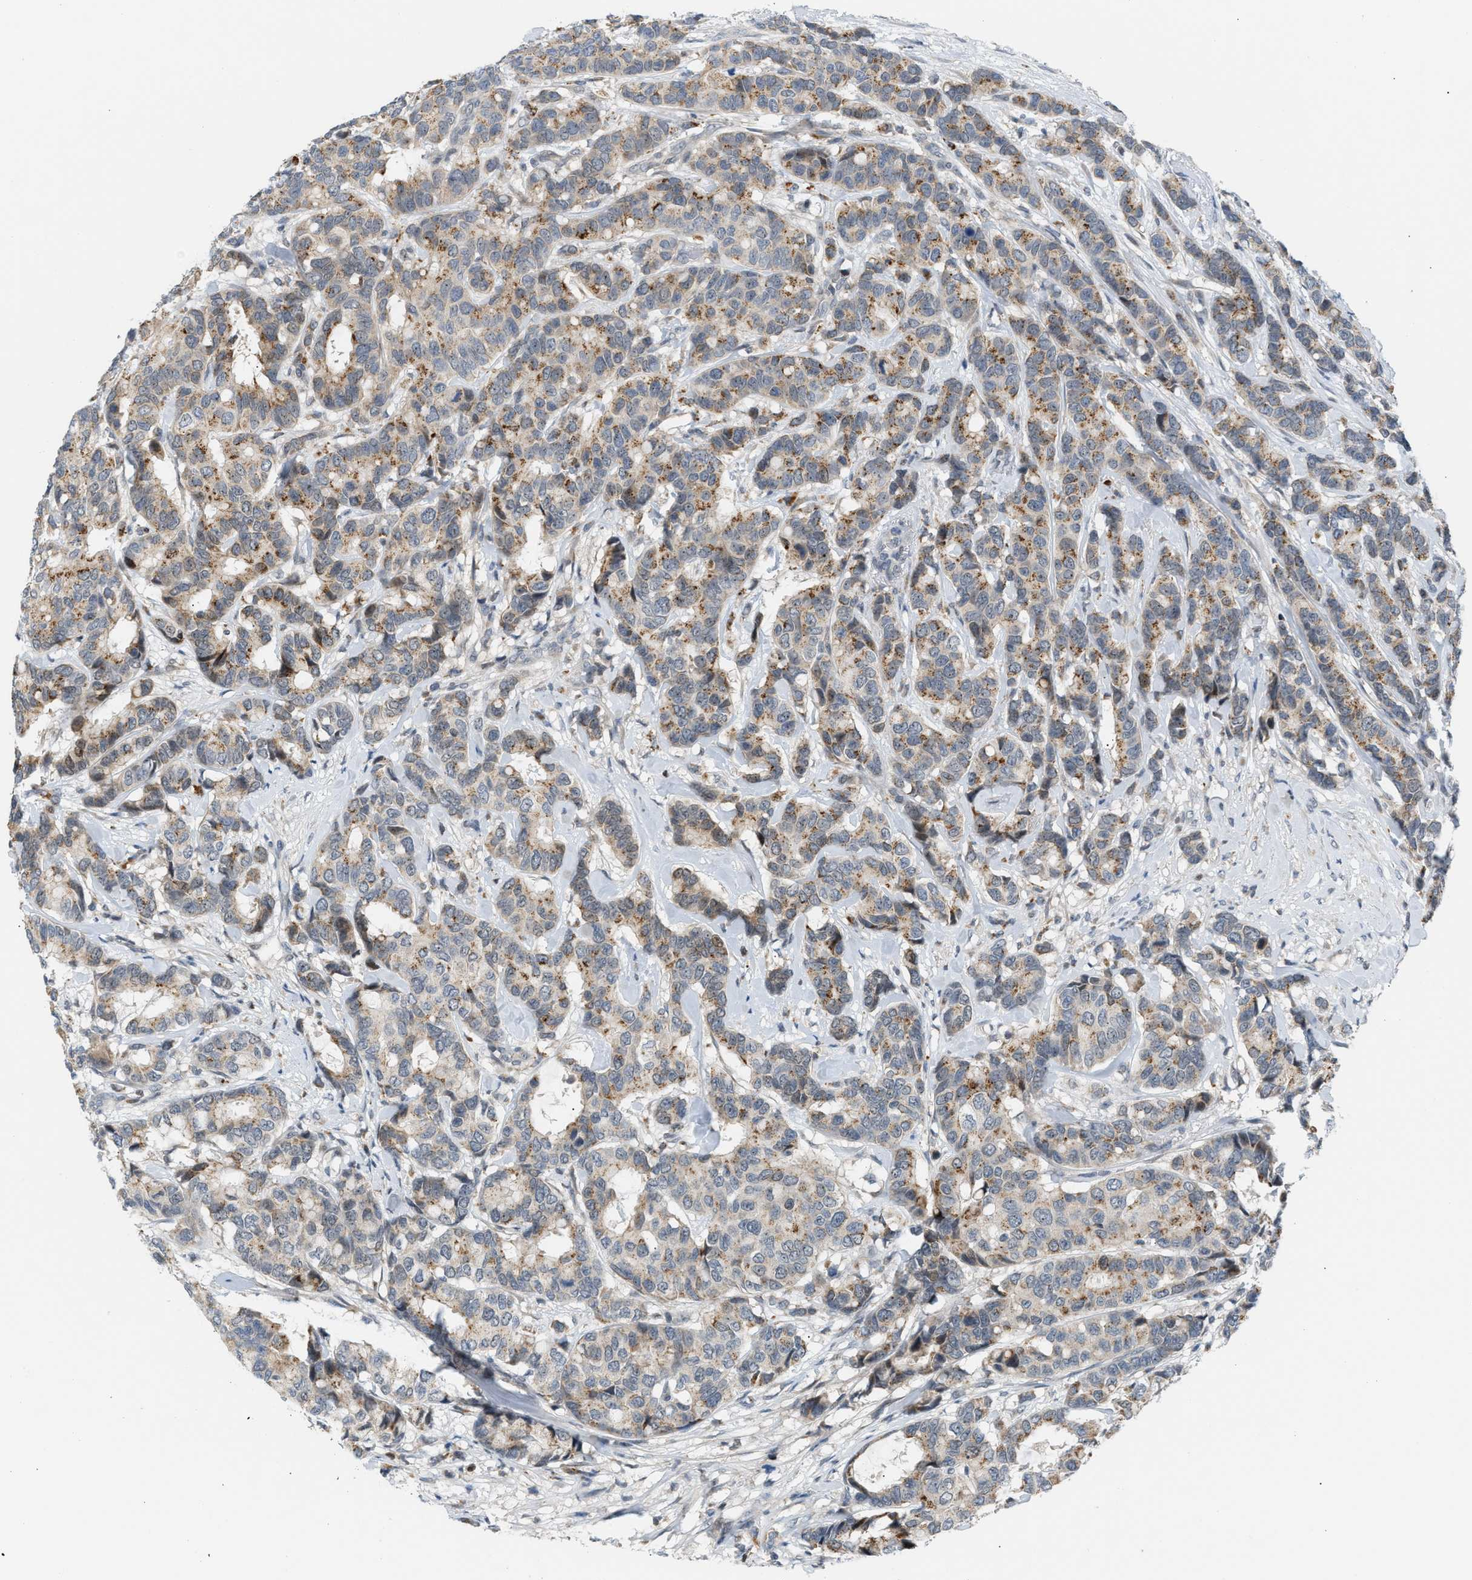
{"staining": {"intensity": "moderate", "quantity": "25%-75%", "location": "cytoplasmic/membranous"}, "tissue": "breast cancer", "cell_type": "Tumor cells", "image_type": "cancer", "snomed": [{"axis": "morphology", "description": "Duct carcinoma"}, {"axis": "topography", "description": "Breast"}], "caption": "Breast cancer stained for a protein demonstrates moderate cytoplasmic/membranous positivity in tumor cells. (DAB (3,3'-diaminobenzidine) = brown stain, brightfield microscopy at high magnification).", "gene": "NPS", "patient": {"sex": "female", "age": 87}}